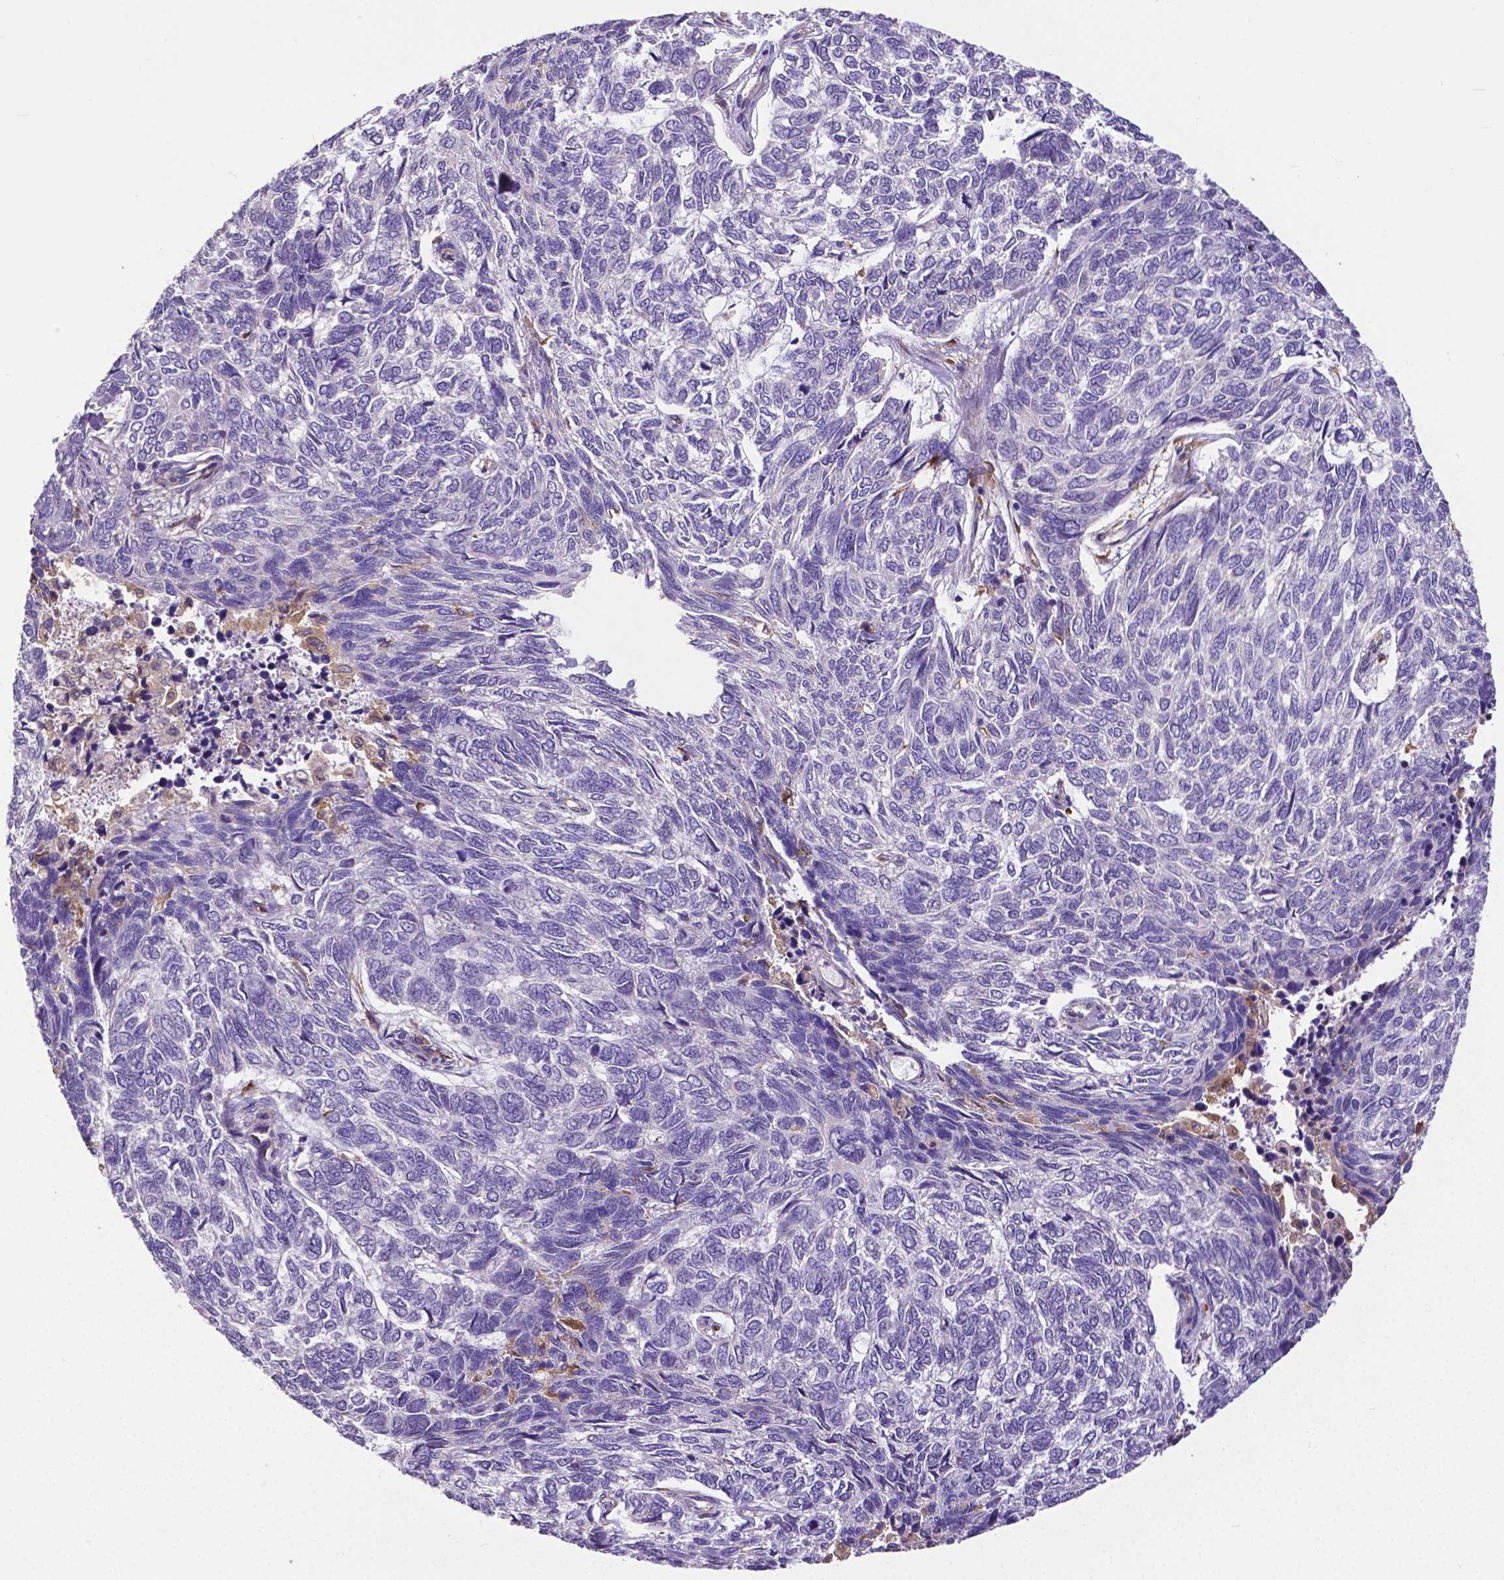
{"staining": {"intensity": "negative", "quantity": "none", "location": "none"}, "tissue": "skin cancer", "cell_type": "Tumor cells", "image_type": "cancer", "snomed": [{"axis": "morphology", "description": "Basal cell carcinoma"}, {"axis": "topography", "description": "Skin"}], "caption": "An IHC photomicrograph of skin cancer is shown. There is no staining in tumor cells of skin cancer.", "gene": "DICER1", "patient": {"sex": "female", "age": 65}}